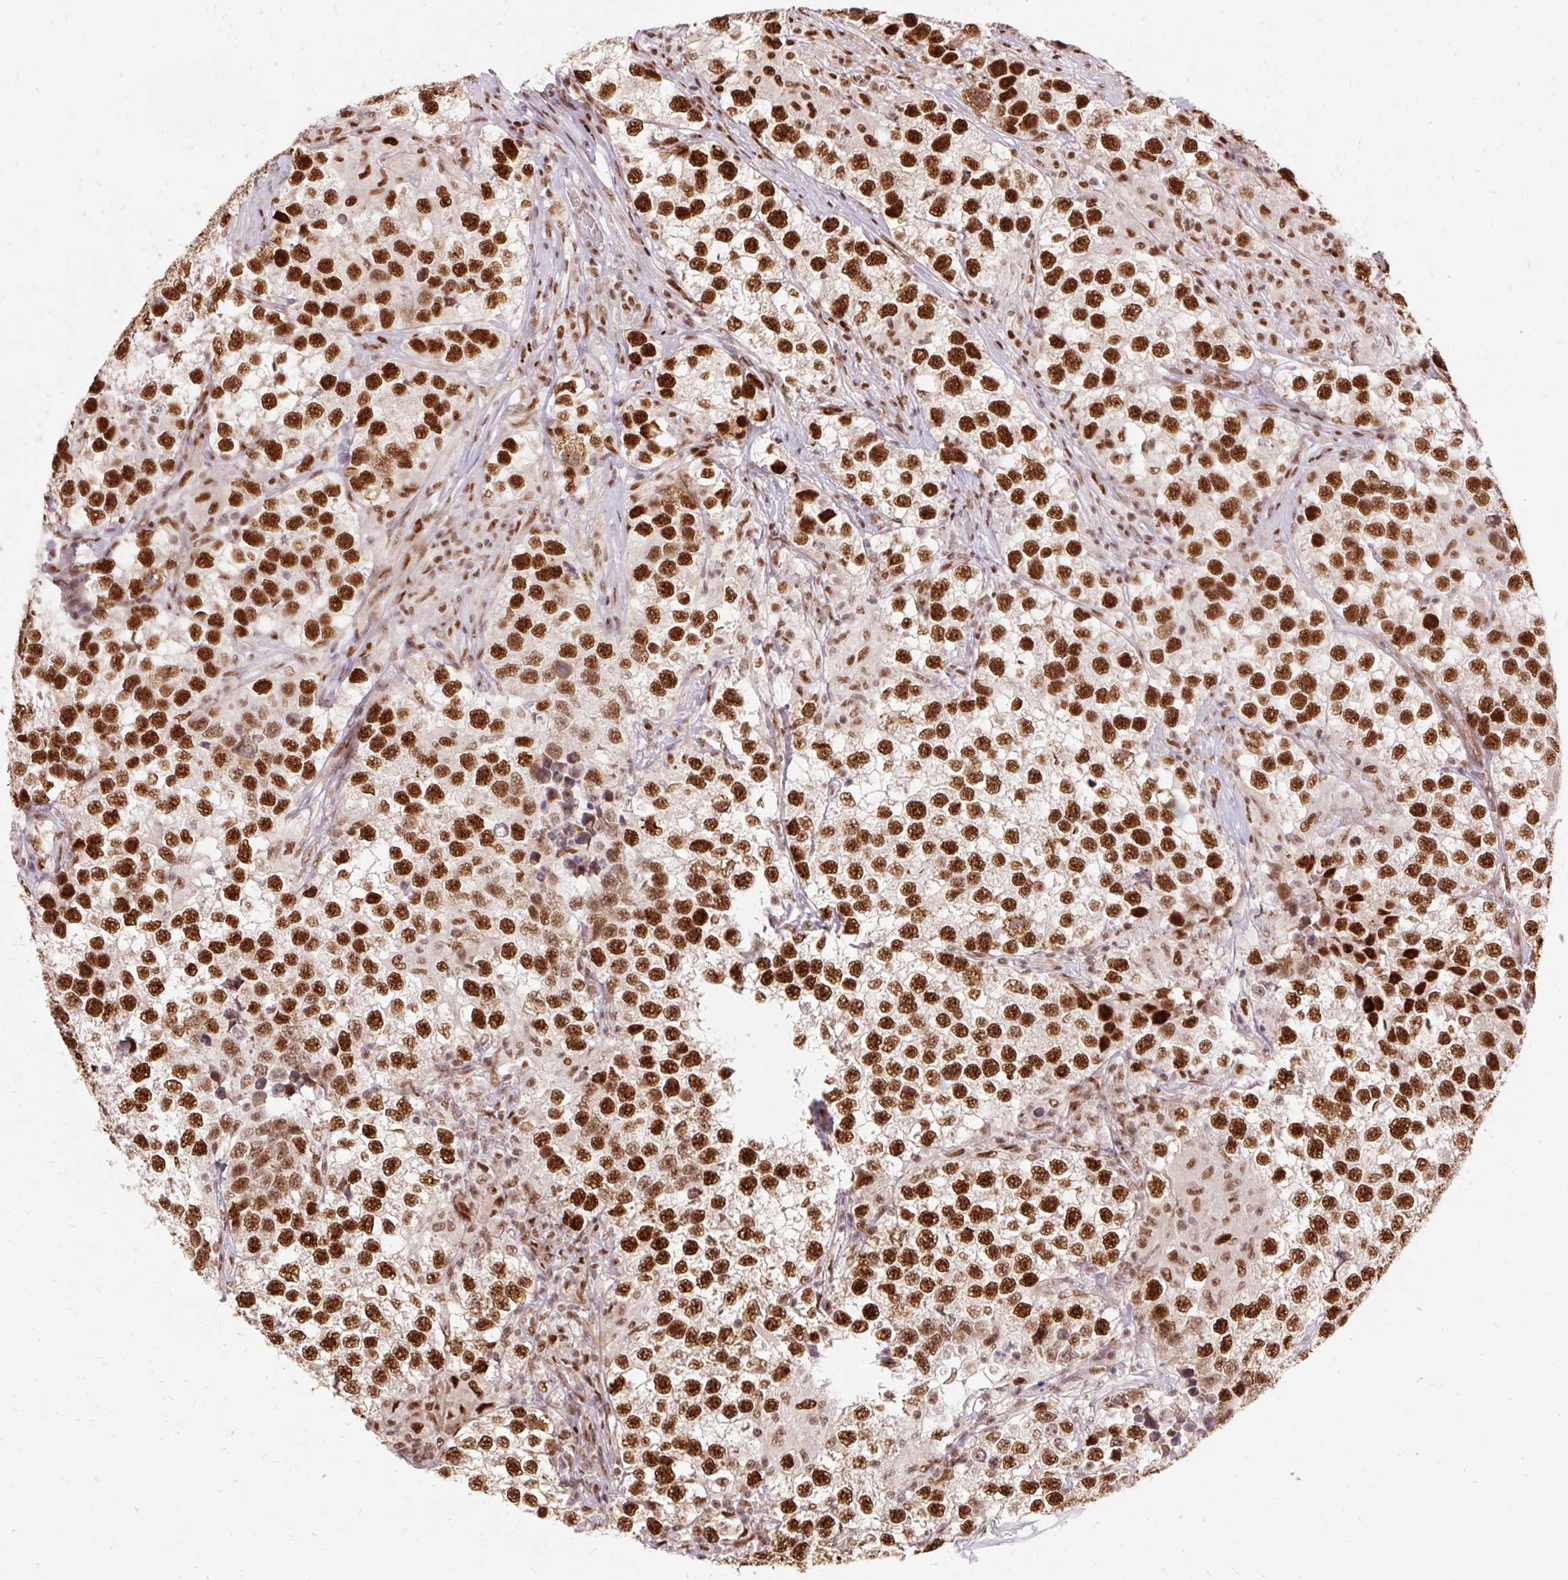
{"staining": {"intensity": "strong", "quantity": ">75%", "location": "nuclear"}, "tissue": "testis cancer", "cell_type": "Tumor cells", "image_type": "cancer", "snomed": [{"axis": "morphology", "description": "Seminoma, NOS"}, {"axis": "topography", "description": "Testis"}], "caption": "Human testis cancer (seminoma) stained with a brown dye demonstrates strong nuclear positive staining in approximately >75% of tumor cells.", "gene": "MECOM", "patient": {"sex": "male", "age": 46}}